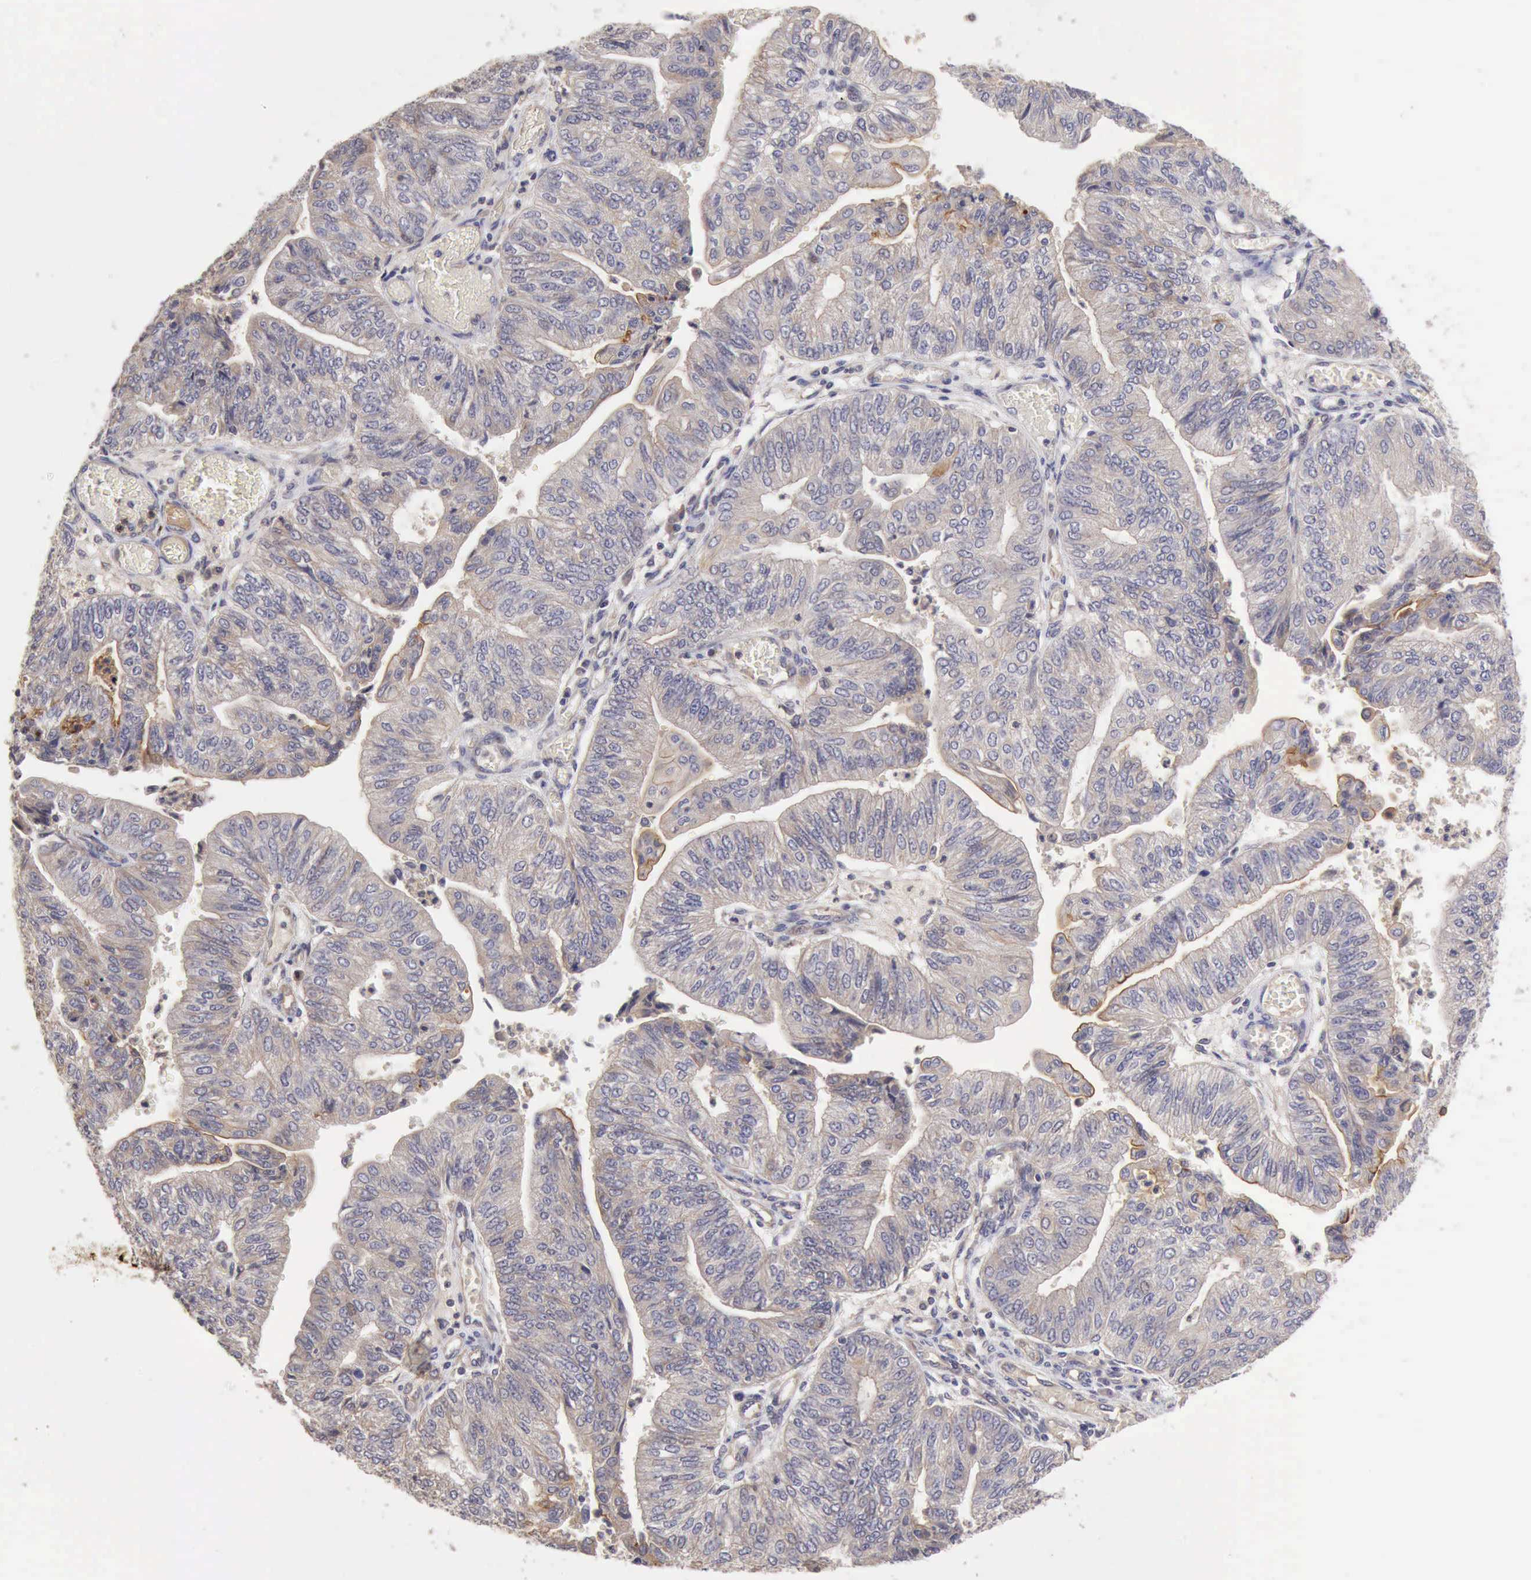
{"staining": {"intensity": "negative", "quantity": "none", "location": "none"}, "tissue": "endometrial cancer", "cell_type": "Tumor cells", "image_type": "cancer", "snomed": [{"axis": "morphology", "description": "Adenocarcinoma, NOS"}, {"axis": "topography", "description": "Endometrium"}], "caption": "High power microscopy image of an IHC photomicrograph of endometrial cancer, revealing no significant expression in tumor cells.", "gene": "BMX", "patient": {"sex": "female", "age": 59}}